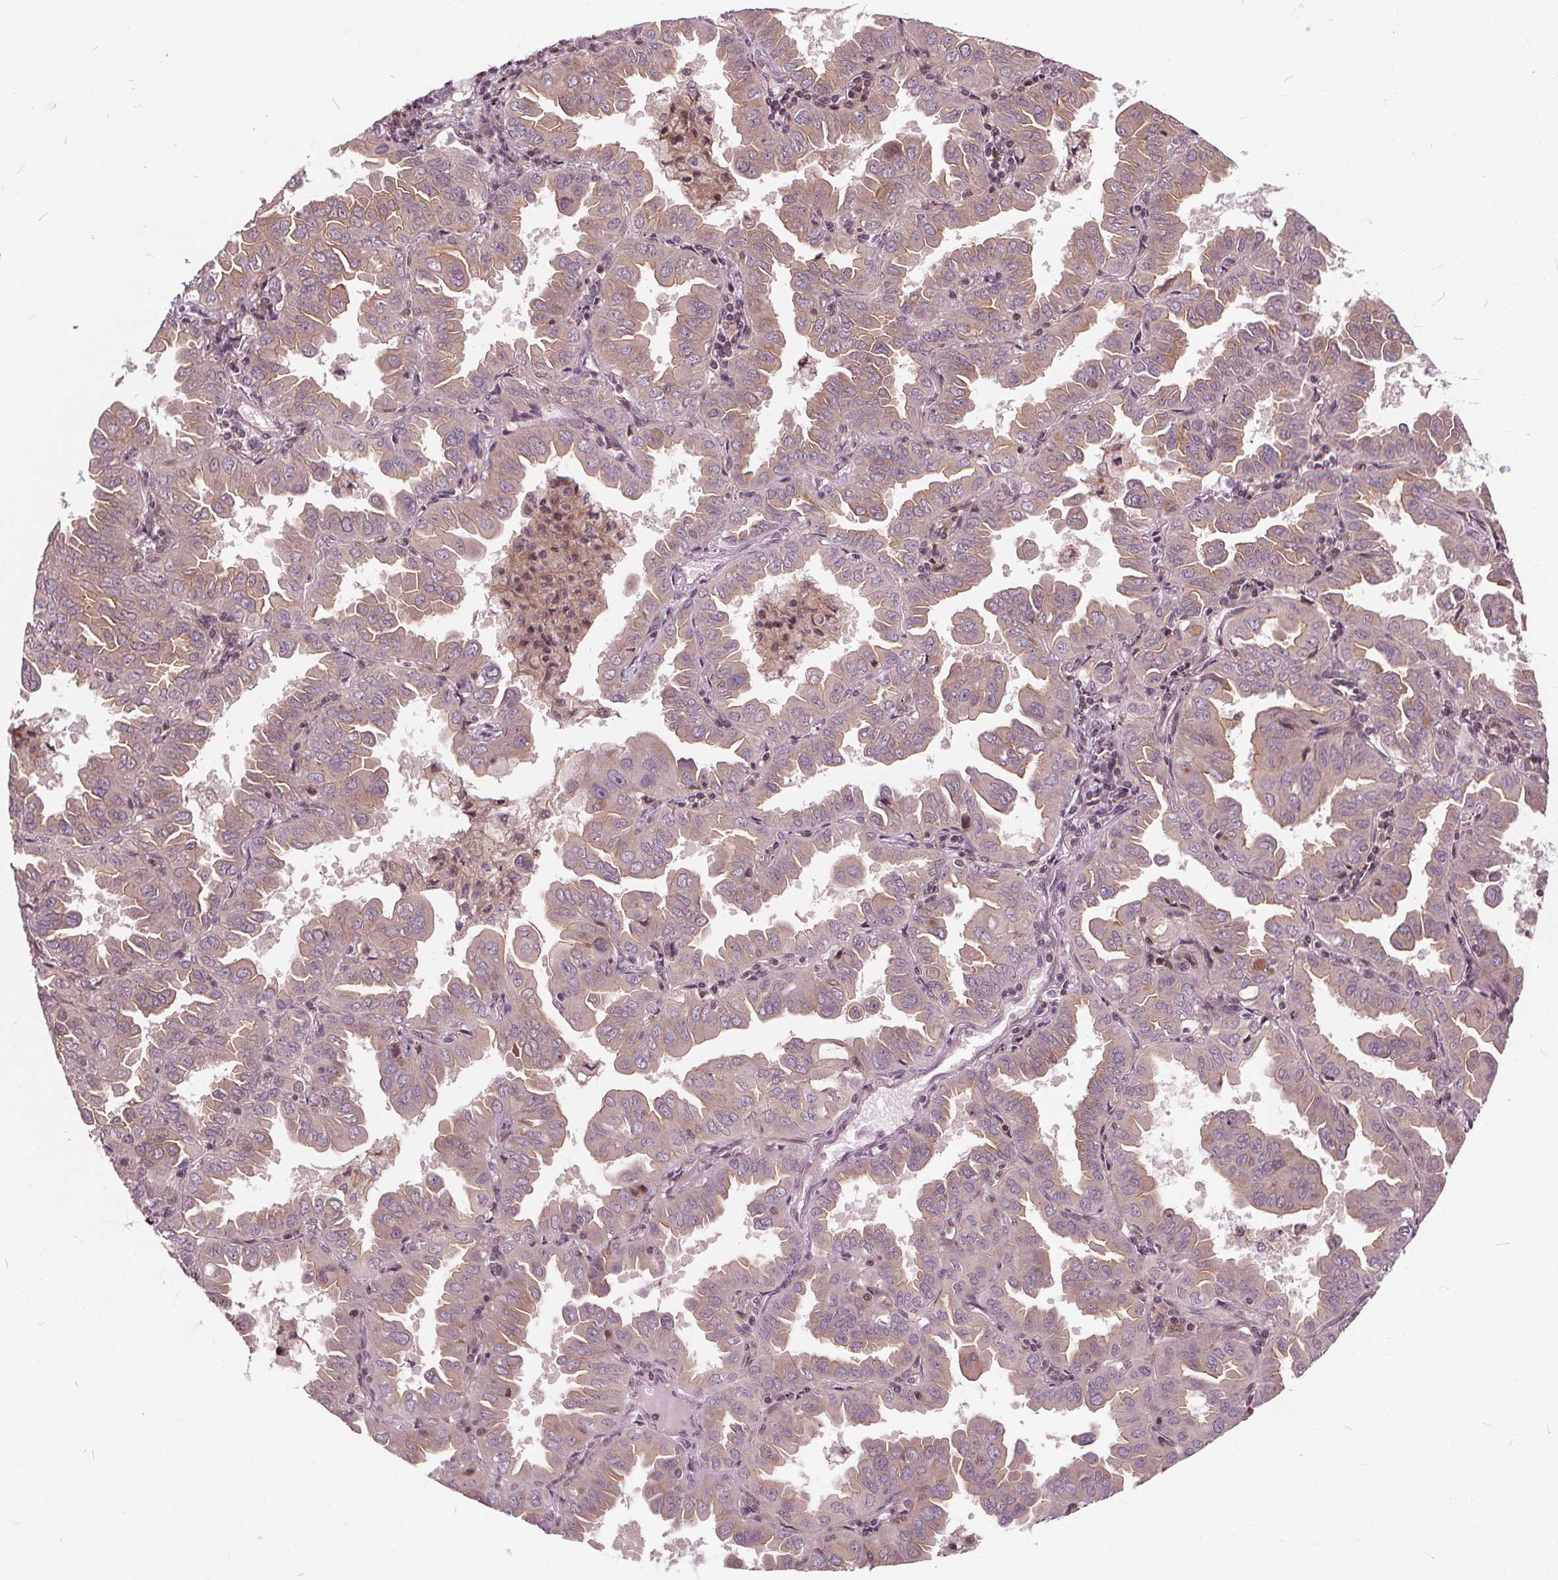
{"staining": {"intensity": "weak", "quantity": ">75%", "location": "cytoplasmic/membranous"}, "tissue": "lung cancer", "cell_type": "Tumor cells", "image_type": "cancer", "snomed": [{"axis": "morphology", "description": "Adenocarcinoma, NOS"}, {"axis": "topography", "description": "Lung"}], "caption": "Human lung cancer stained for a protein (brown) reveals weak cytoplasmic/membranous positive staining in approximately >75% of tumor cells.", "gene": "INPP5E", "patient": {"sex": "male", "age": 64}}